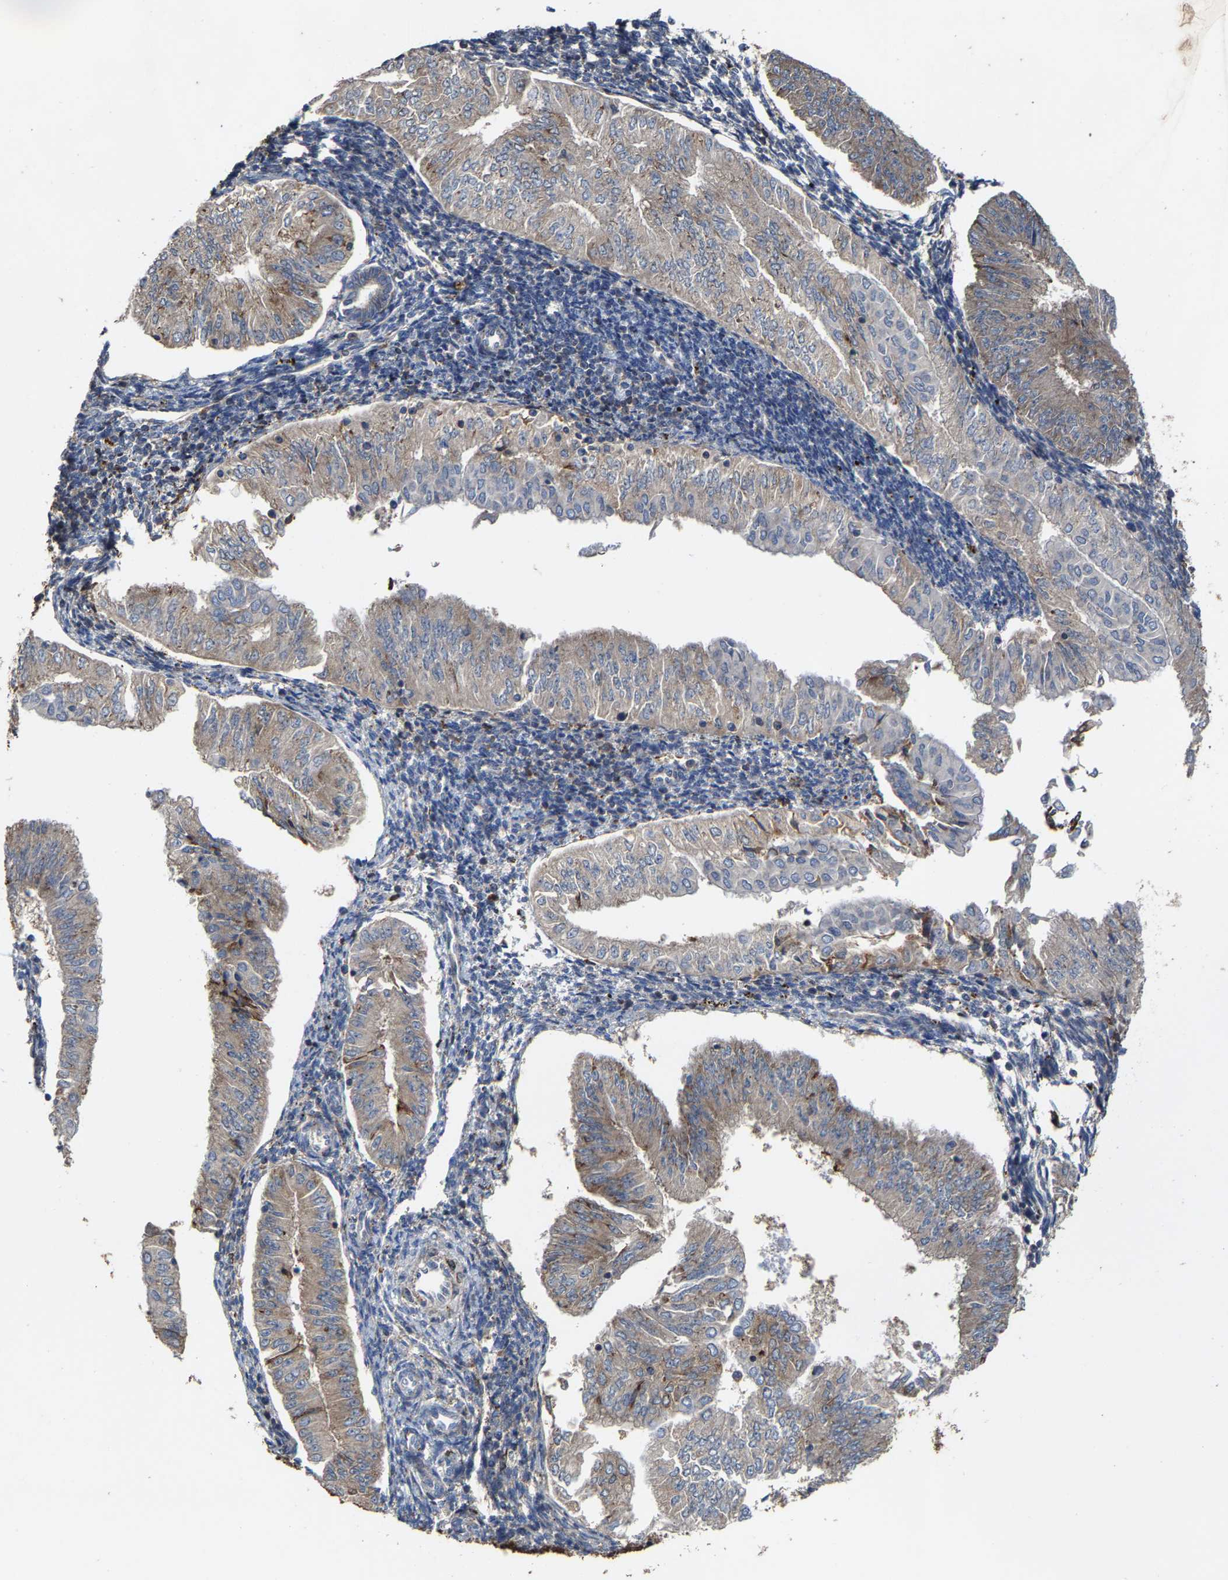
{"staining": {"intensity": "weak", "quantity": "<25%", "location": "cytoplasmic/membranous"}, "tissue": "endometrial cancer", "cell_type": "Tumor cells", "image_type": "cancer", "snomed": [{"axis": "morphology", "description": "Normal tissue, NOS"}, {"axis": "morphology", "description": "Adenocarcinoma, NOS"}, {"axis": "topography", "description": "Endometrium"}], "caption": "Endometrial cancer was stained to show a protein in brown. There is no significant positivity in tumor cells. (Stains: DAB IHC with hematoxylin counter stain, Microscopy: brightfield microscopy at high magnification).", "gene": "FGD3", "patient": {"sex": "female", "age": 53}}